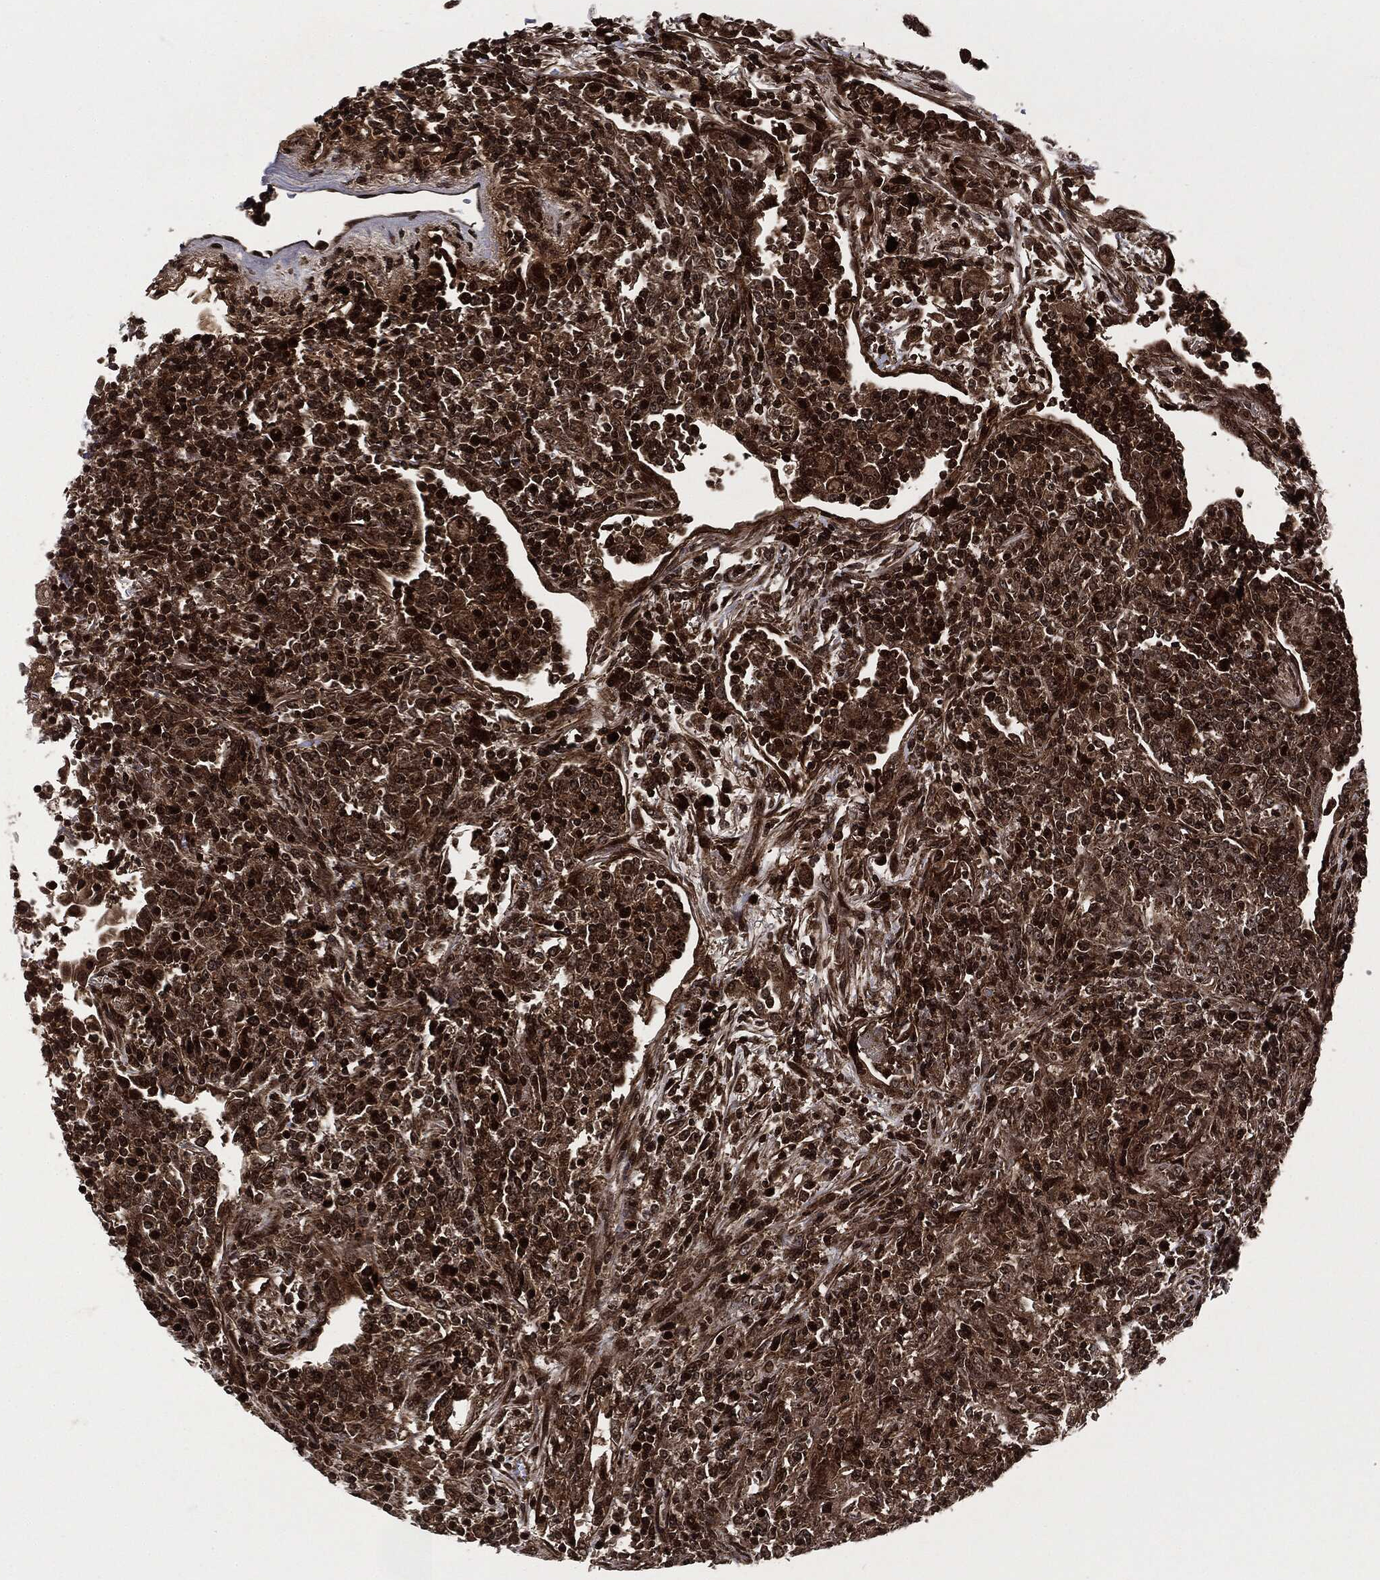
{"staining": {"intensity": "strong", "quantity": ">75%", "location": "cytoplasmic/membranous,nuclear"}, "tissue": "lymphoma", "cell_type": "Tumor cells", "image_type": "cancer", "snomed": [{"axis": "morphology", "description": "Malignant lymphoma, non-Hodgkin's type, High grade"}, {"axis": "topography", "description": "Lung"}], "caption": "A micrograph of malignant lymphoma, non-Hodgkin's type (high-grade) stained for a protein reveals strong cytoplasmic/membranous and nuclear brown staining in tumor cells. (IHC, brightfield microscopy, high magnification).", "gene": "CARD6", "patient": {"sex": "male", "age": 79}}